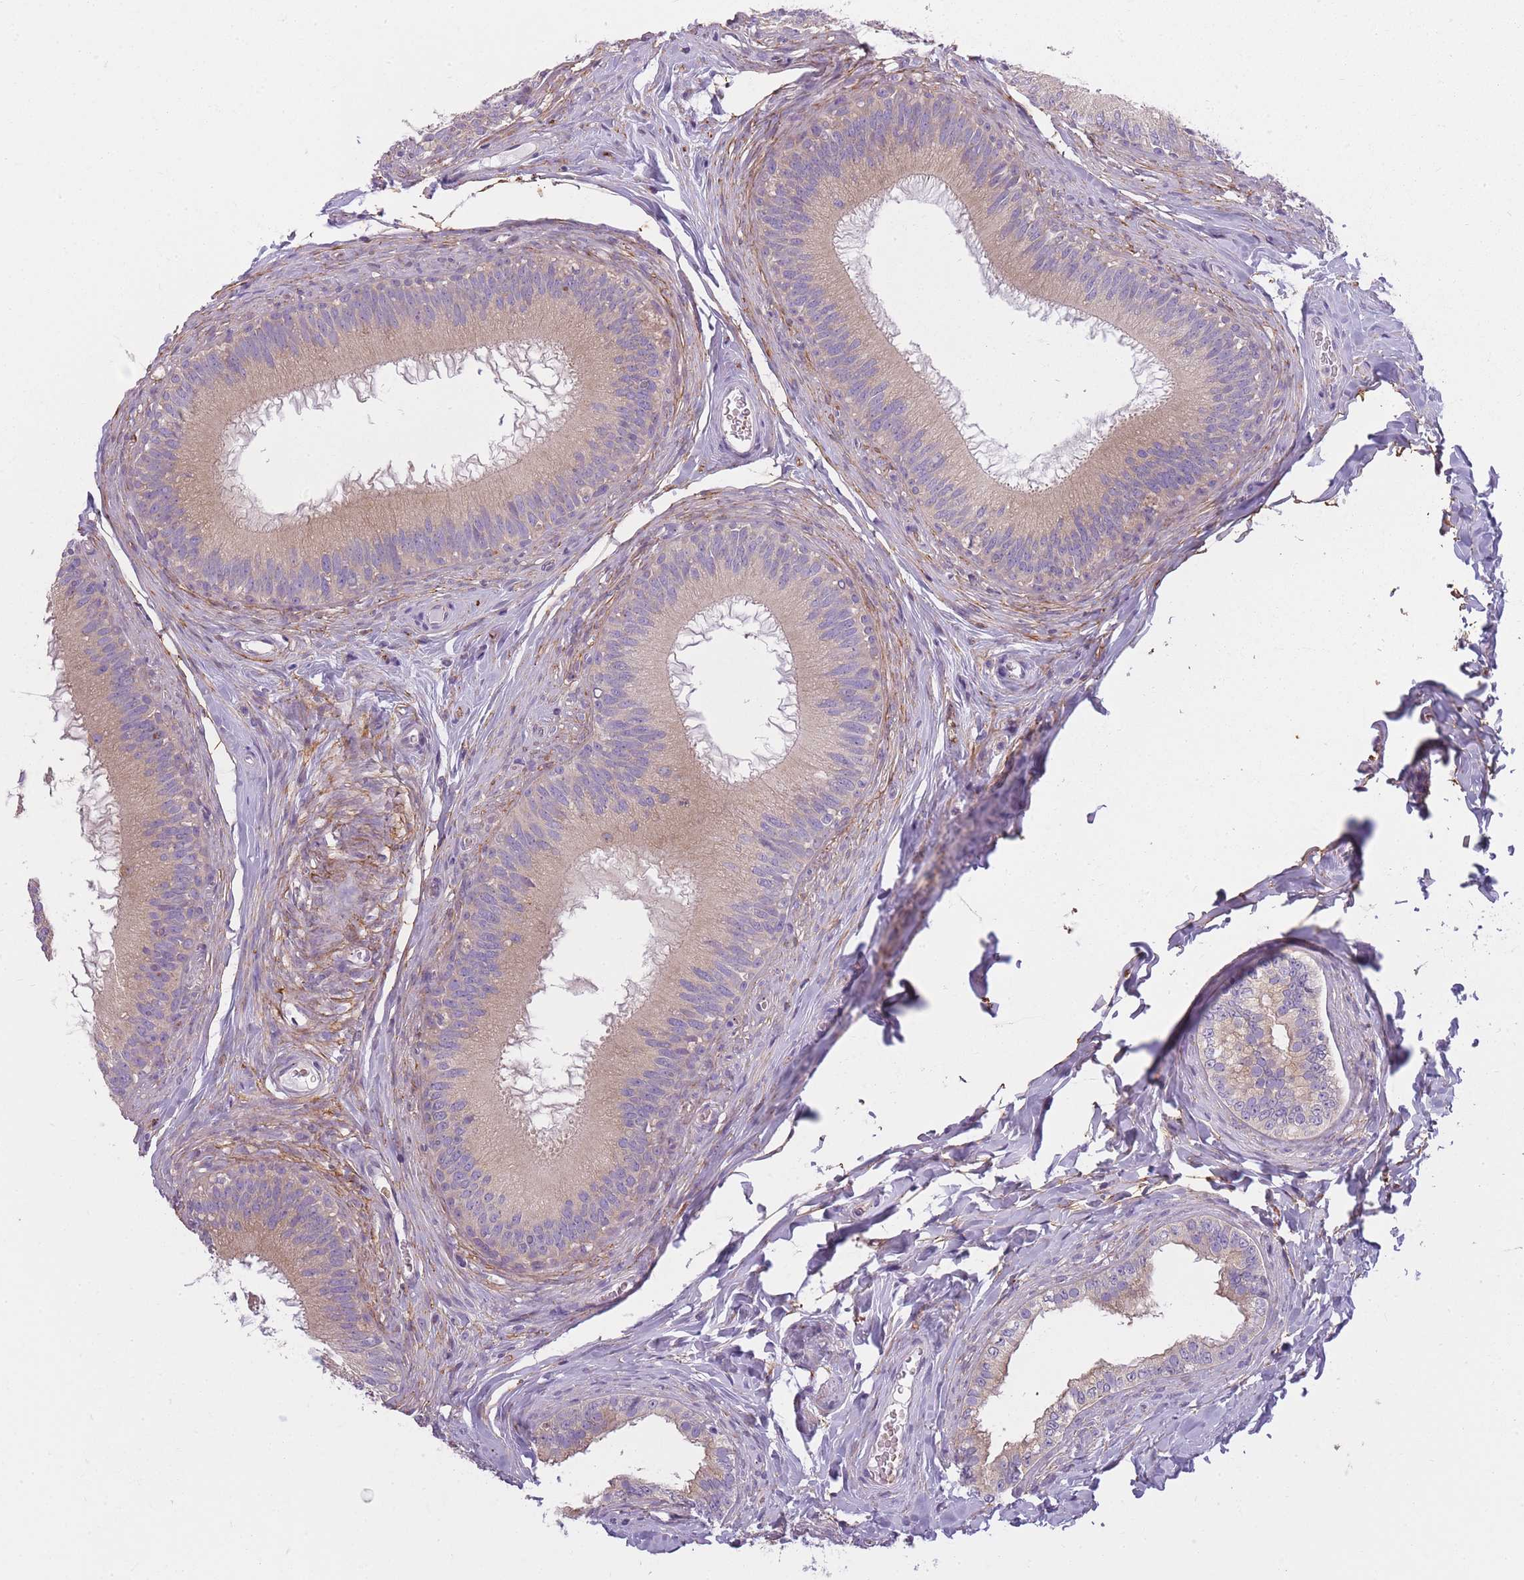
{"staining": {"intensity": "moderate", "quantity": "25%-75%", "location": "cytoplasmic/membranous"}, "tissue": "epididymis", "cell_type": "Glandular cells", "image_type": "normal", "snomed": [{"axis": "morphology", "description": "Normal tissue, NOS"}, {"axis": "topography", "description": "Epididymis"}], "caption": "Unremarkable epididymis shows moderate cytoplasmic/membranous positivity in approximately 25%-75% of glandular cells, visualized by immunohistochemistry. (DAB IHC with brightfield microscopy, high magnification).", "gene": "AP3M1", "patient": {"sex": "male", "age": 38}}